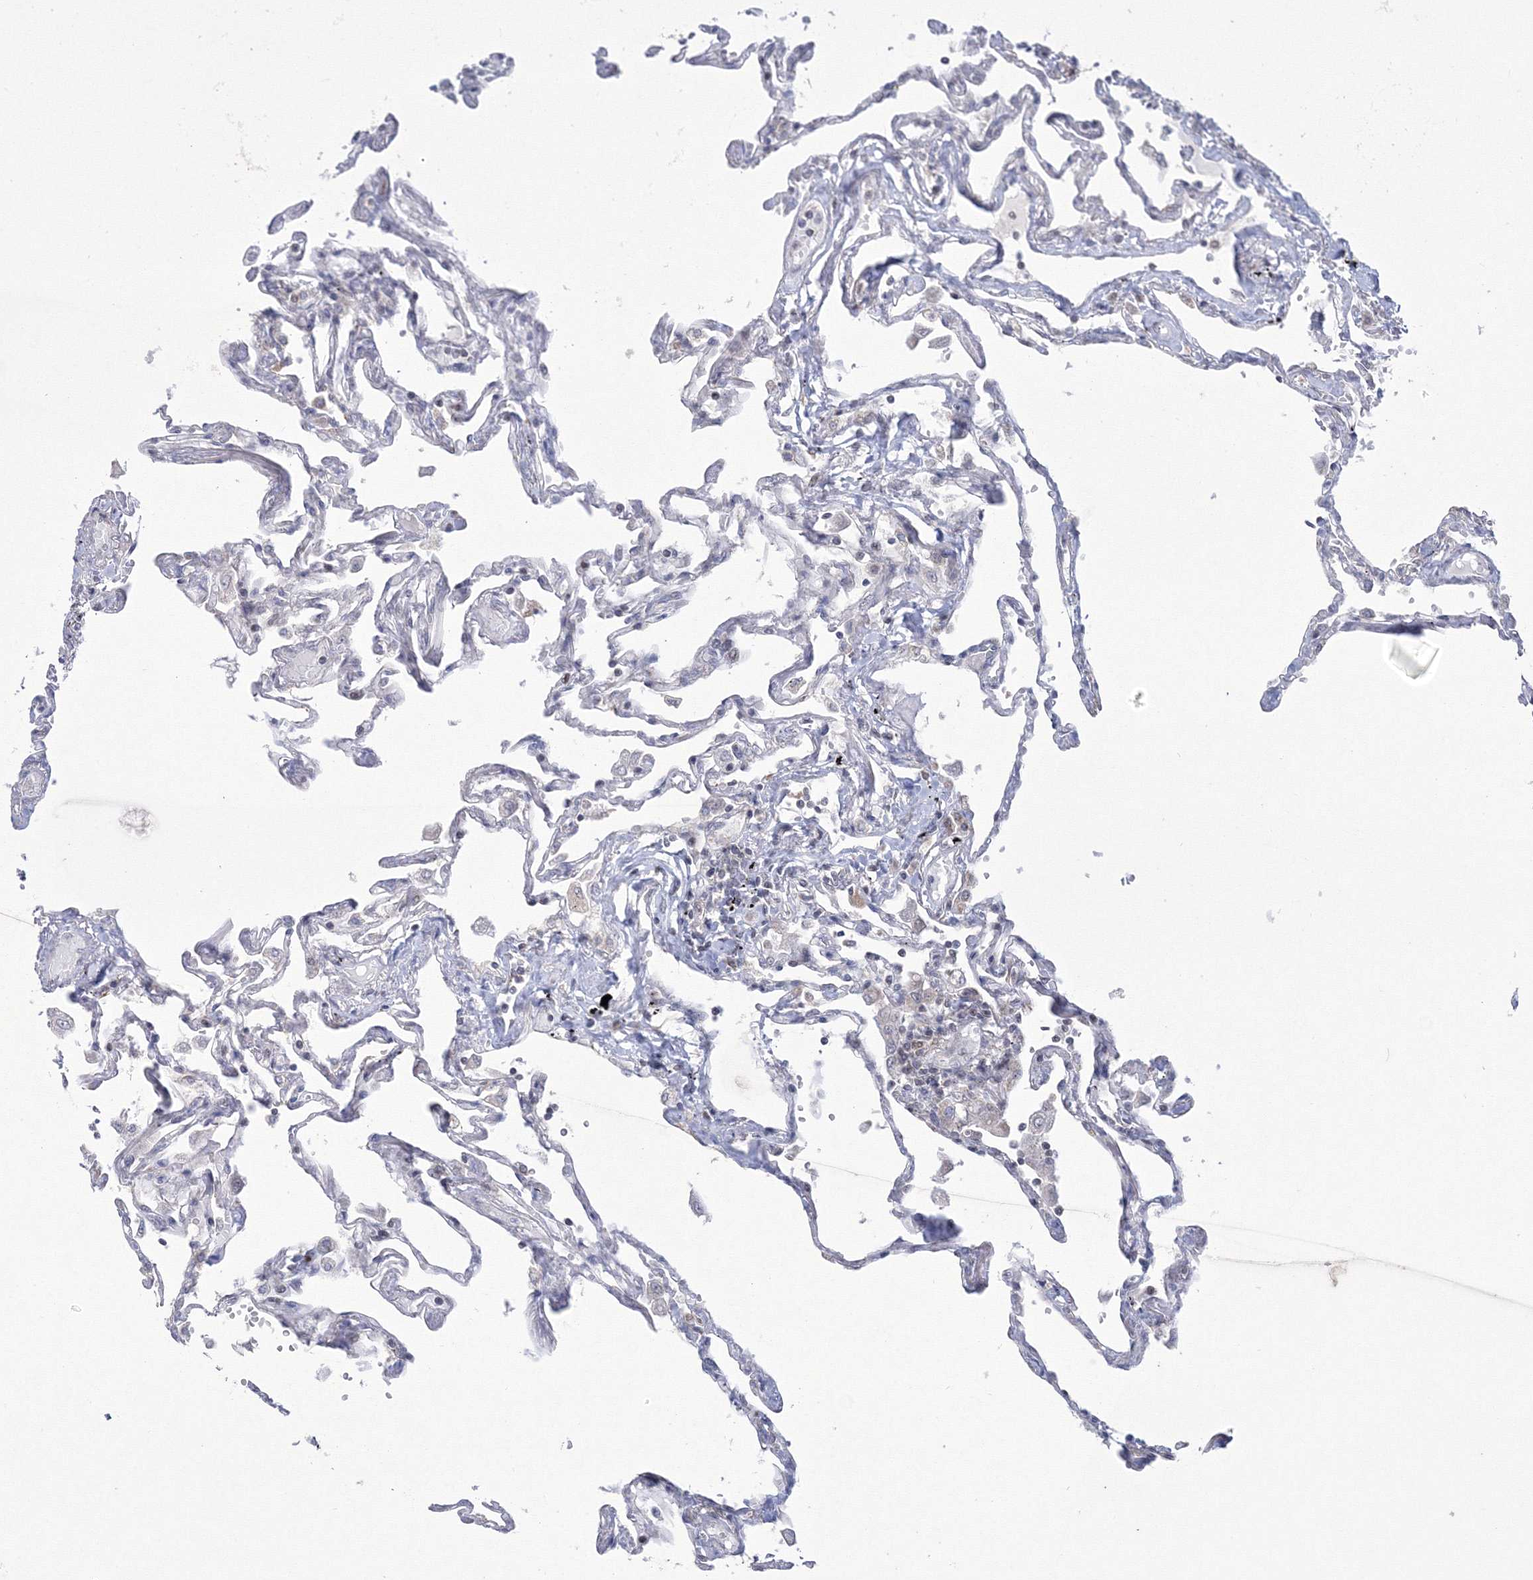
{"staining": {"intensity": "moderate", "quantity": "<25%", "location": "cytoplasmic/membranous"}, "tissue": "lung", "cell_type": "Alveolar cells", "image_type": "normal", "snomed": [{"axis": "morphology", "description": "Normal tissue, NOS"}, {"axis": "topography", "description": "Lung"}], "caption": "Immunohistochemical staining of benign lung demonstrates <25% levels of moderate cytoplasmic/membranous protein expression in approximately <25% of alveolar cells.", "gene": "GRSF1", "patient": {"sex": "female", "age": 67}}